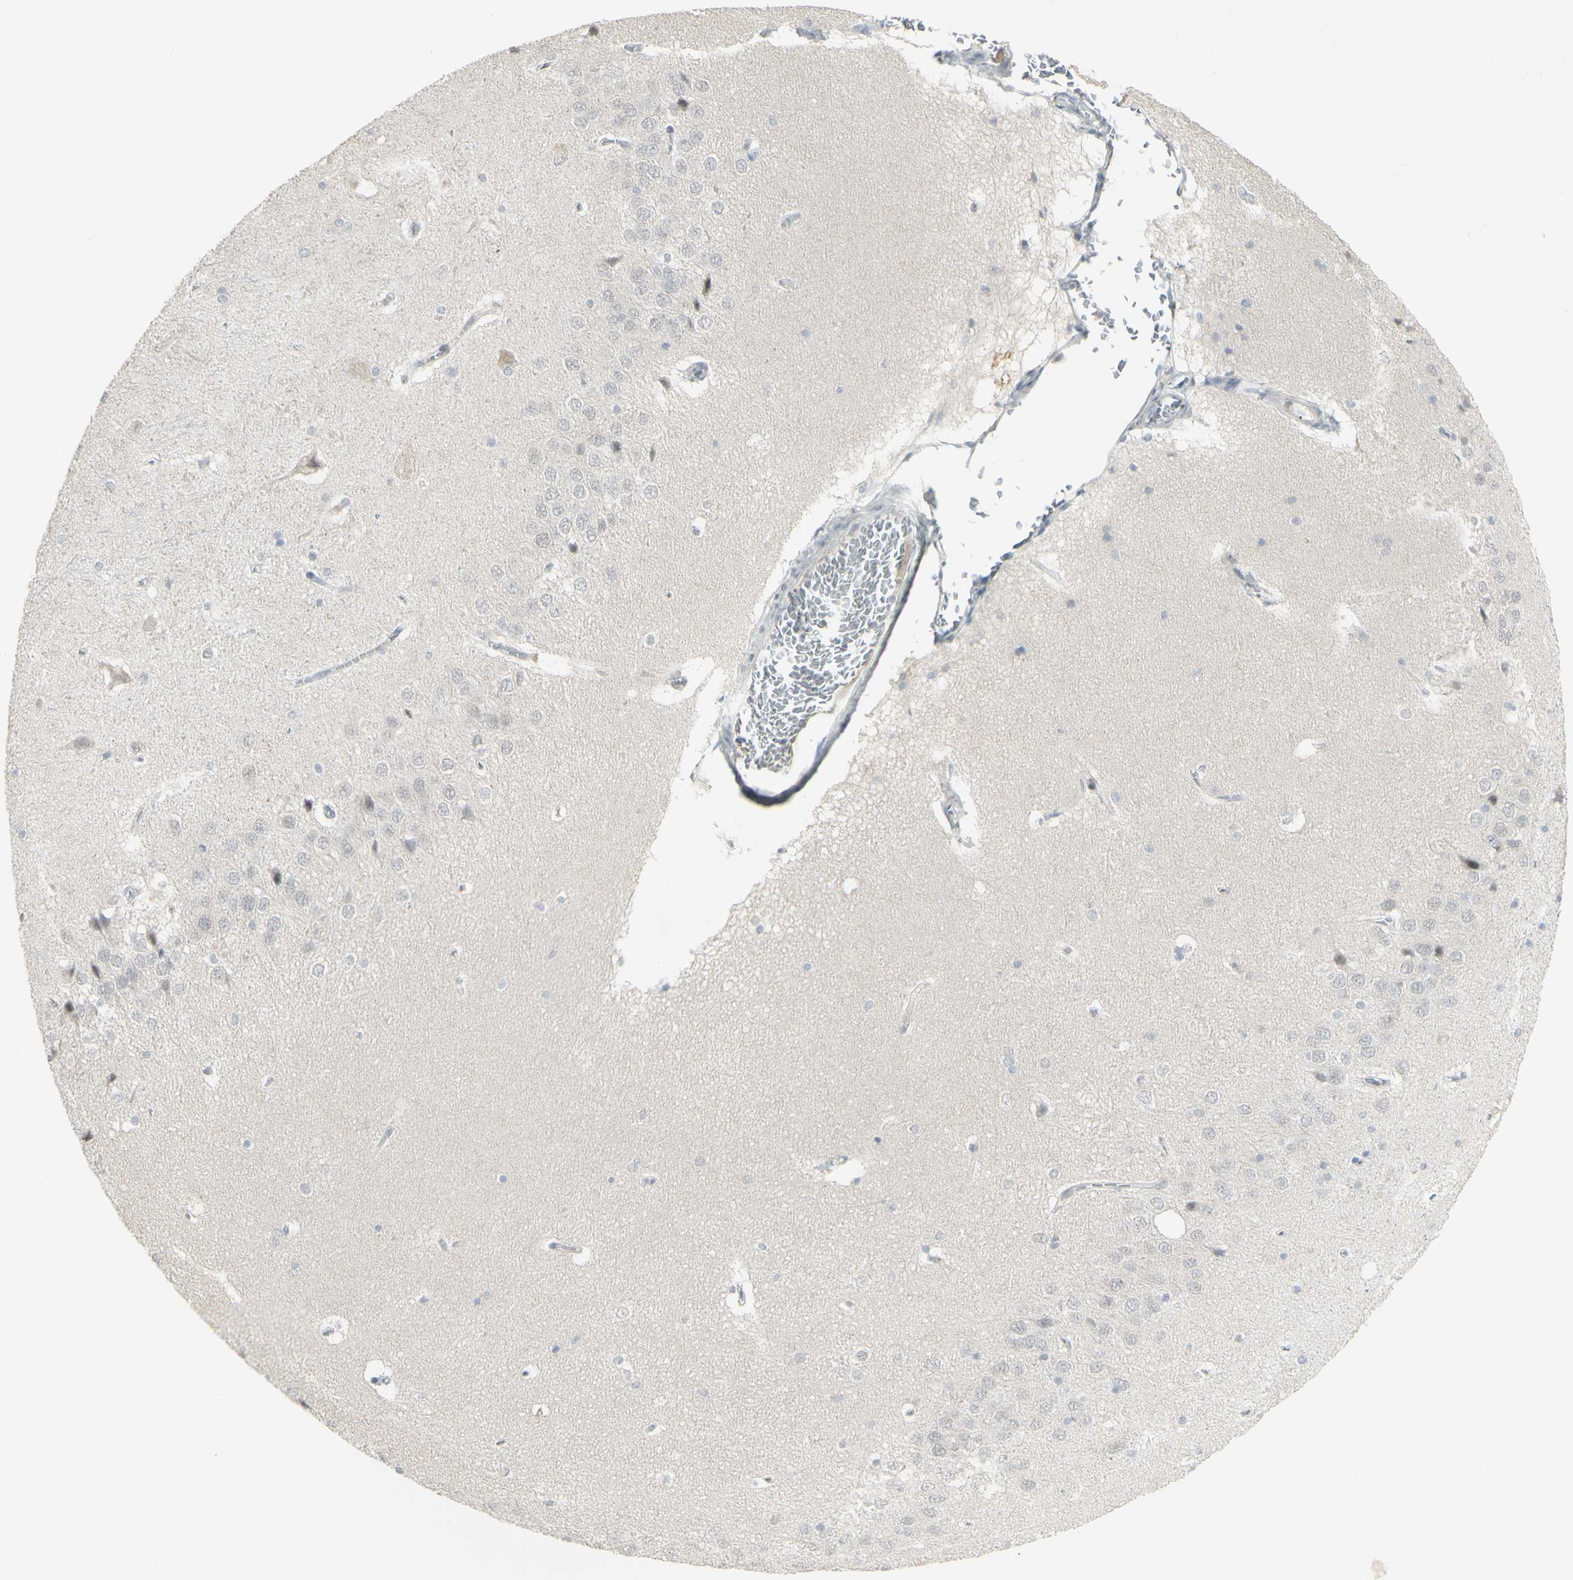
{"staining": {"intensity": "negative", "quantity": "none", "location": "none"}, "tissue": "hippocampus", "cell_type": "Glial cells", "image_type": "normal", "snomed": [{"axis": "morphology", "description": "Normal tissue, NOS"}, {"axis": "topography", "description": "Hippocampus"}], "caption": "Hippocampus was stained to show a protein in brown. There is no significant positivity in glial cells. (DAB (3,3'-diaminobenzidine) immunohistochemistry visualized using brightfield microscopy, high magnification).", "gene": "C1orf116", "patient": {"sex": "female", "age": 19}}